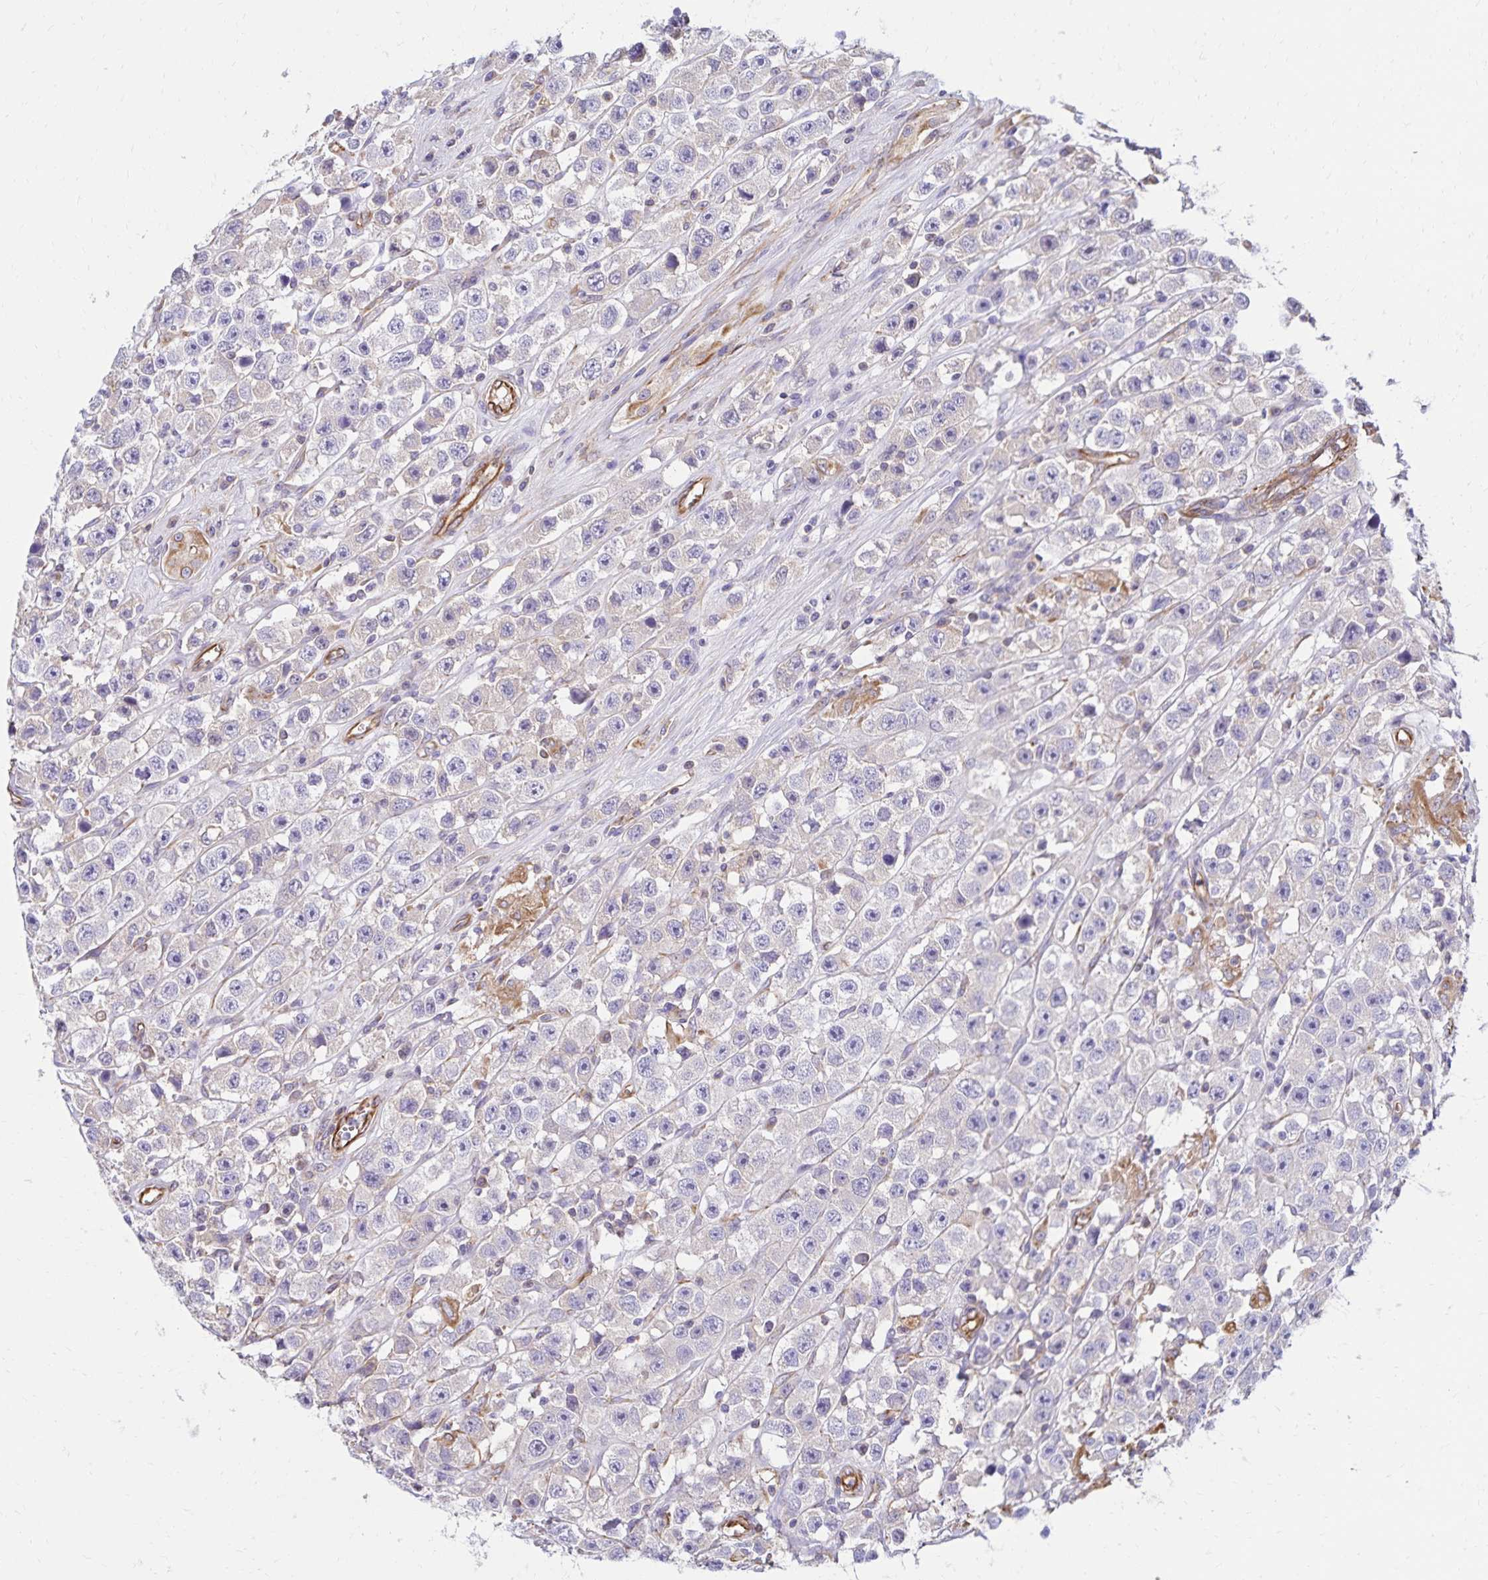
{"staining": {"intensity": "weak", "quantity": "<25%", "location": "cytoplasmic/membranous"}, "tissue": "testis cancer", "cell_type": "Tumor cells", "image_type": "cancer", "snomed": [{"axis": "morphology", "description": "Seminoma, NOS"}, {"axis": "topography", "description": "Testis"}], "caption": "This is an immunohistochemistry micrograph of testis seminoma. There is no positivity in tumor cells.", "gene": "TRPV6", "patient": {"sex": "male", "age": 45}}